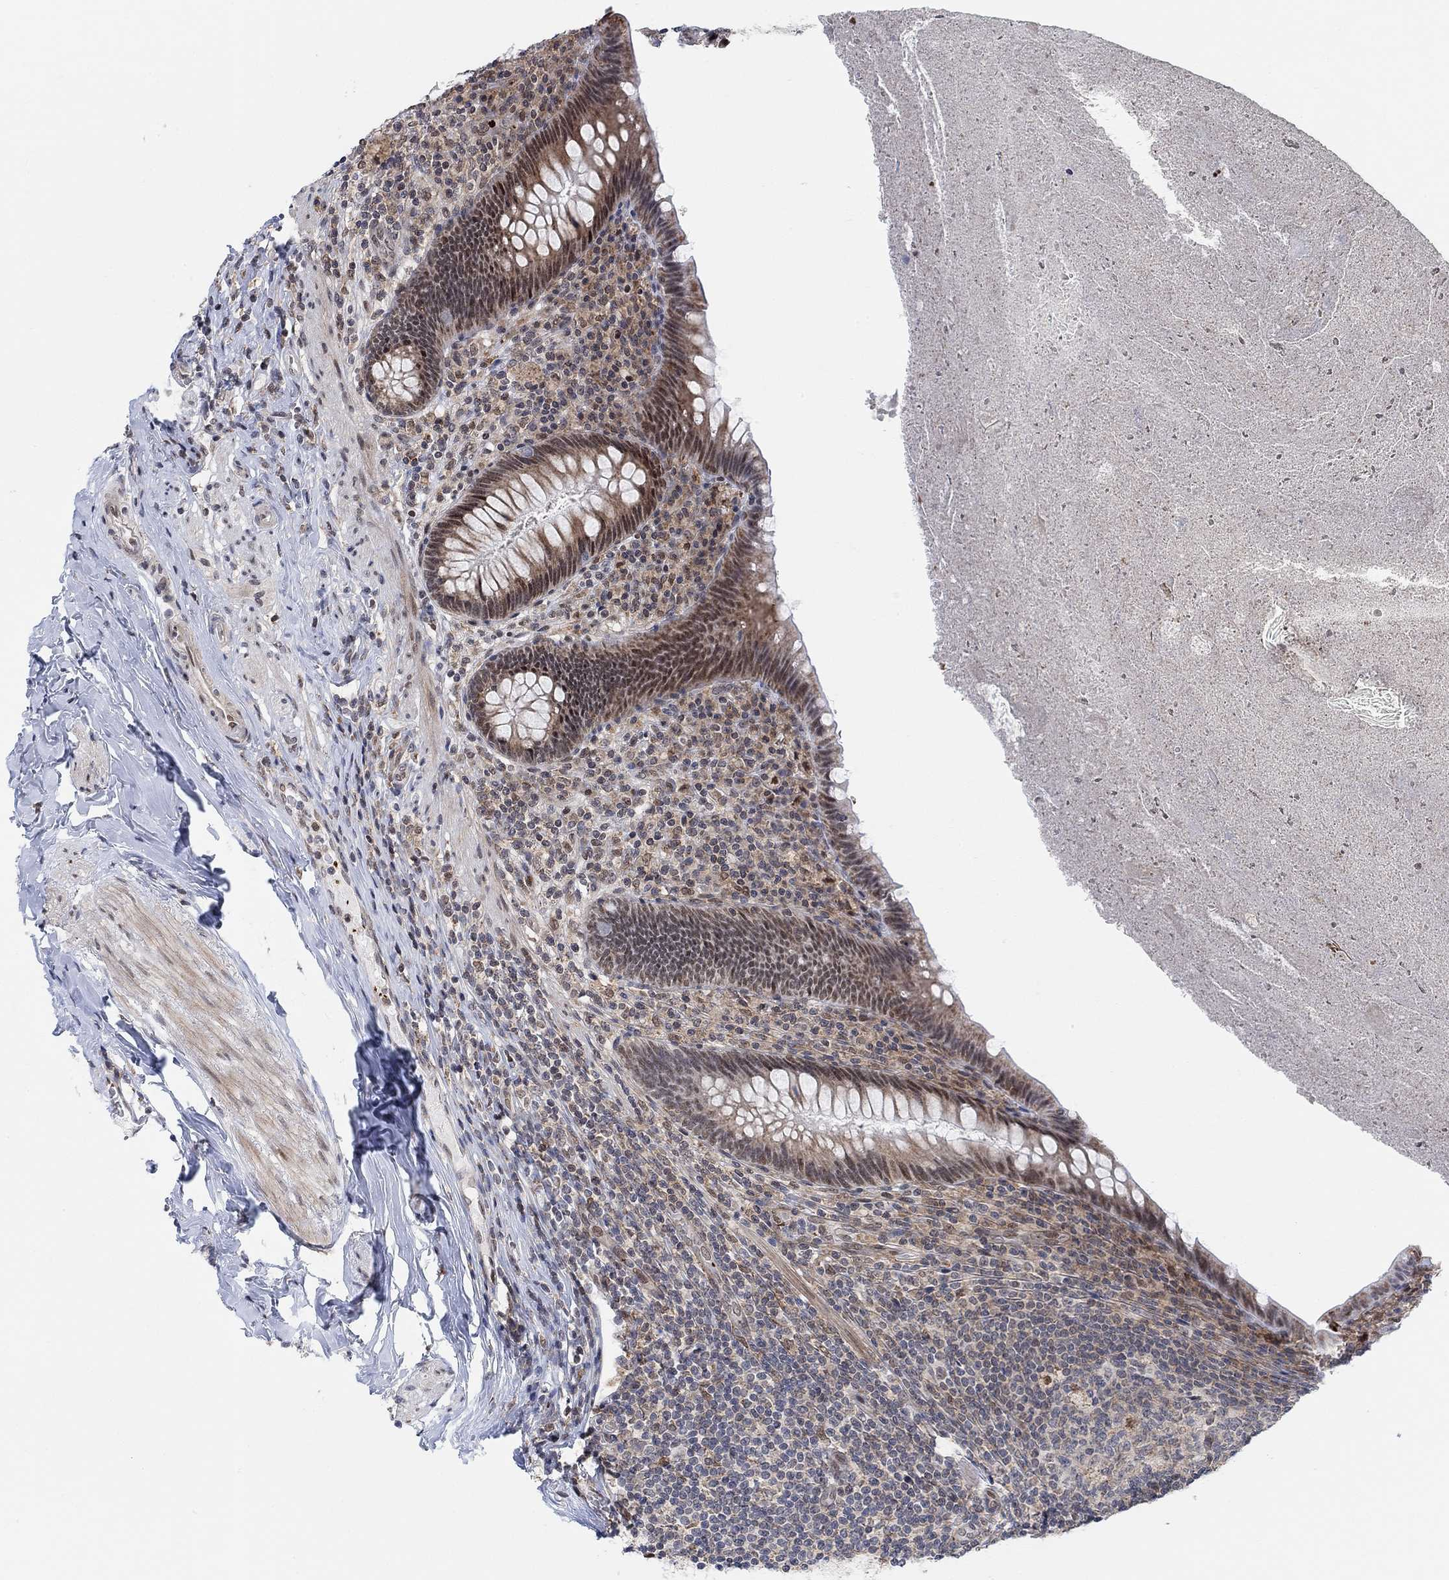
{"staining": {"intensity": "moderate", "quantity": "25%-75%", "location": "cytoplasmic/membranous"}, "tissue": "appendix", "cell_type": "Glandular cells", "image_type": "normal", "snomed": [{"axis": "morphology", "description": "Normal tissue, NOS"}, {"axis": "topography", "description": "Appendix"}], "caption": "Unremarkable appendix was stained to show a protein in brown. There is medium levels of moderate cytoplasmic/membranous positivity in about 25%-75% of glandular cells.", "gene": "PWWP2B", "patient": {"sex": "male", "age": 47}}